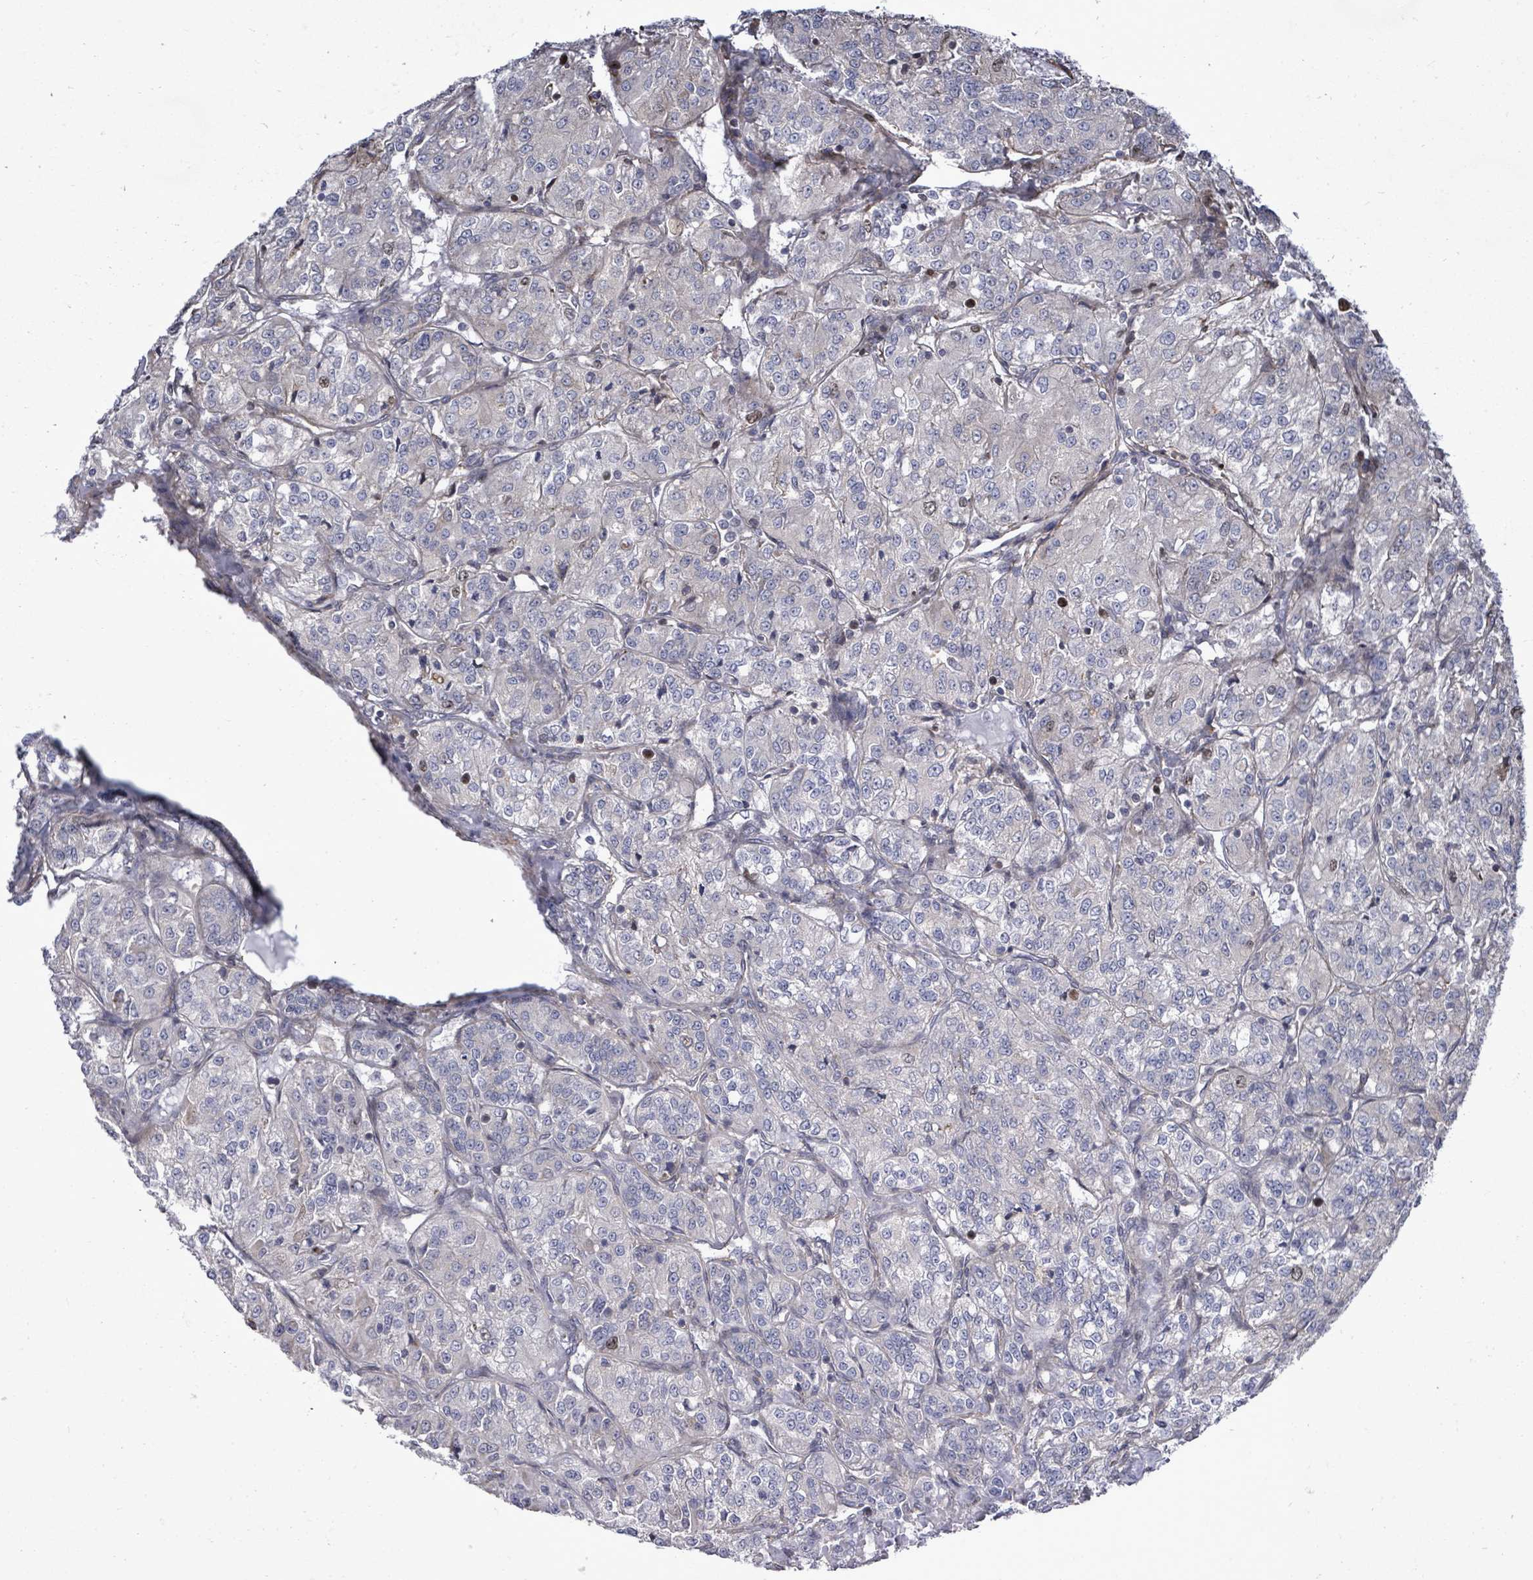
{"staining": {"intensity": "negative", "quantity": "none", "location": "none"}, "tissue": "renal cancer", "cell_type": "Tumor cells", "image_type": "cancer", "snomed": [{"axis": "morphology", "description": "Adenocarcinoma, NOS"}, {"axis": "topography", "description": "Kidney"}], "caption": "IHC histopathology image of human renal cancer stained for a protein (brown), which demonstrates no expression in tumor cells.", "gene": "PAPSS1", "patient": {"sex": "female", "age": 63}}